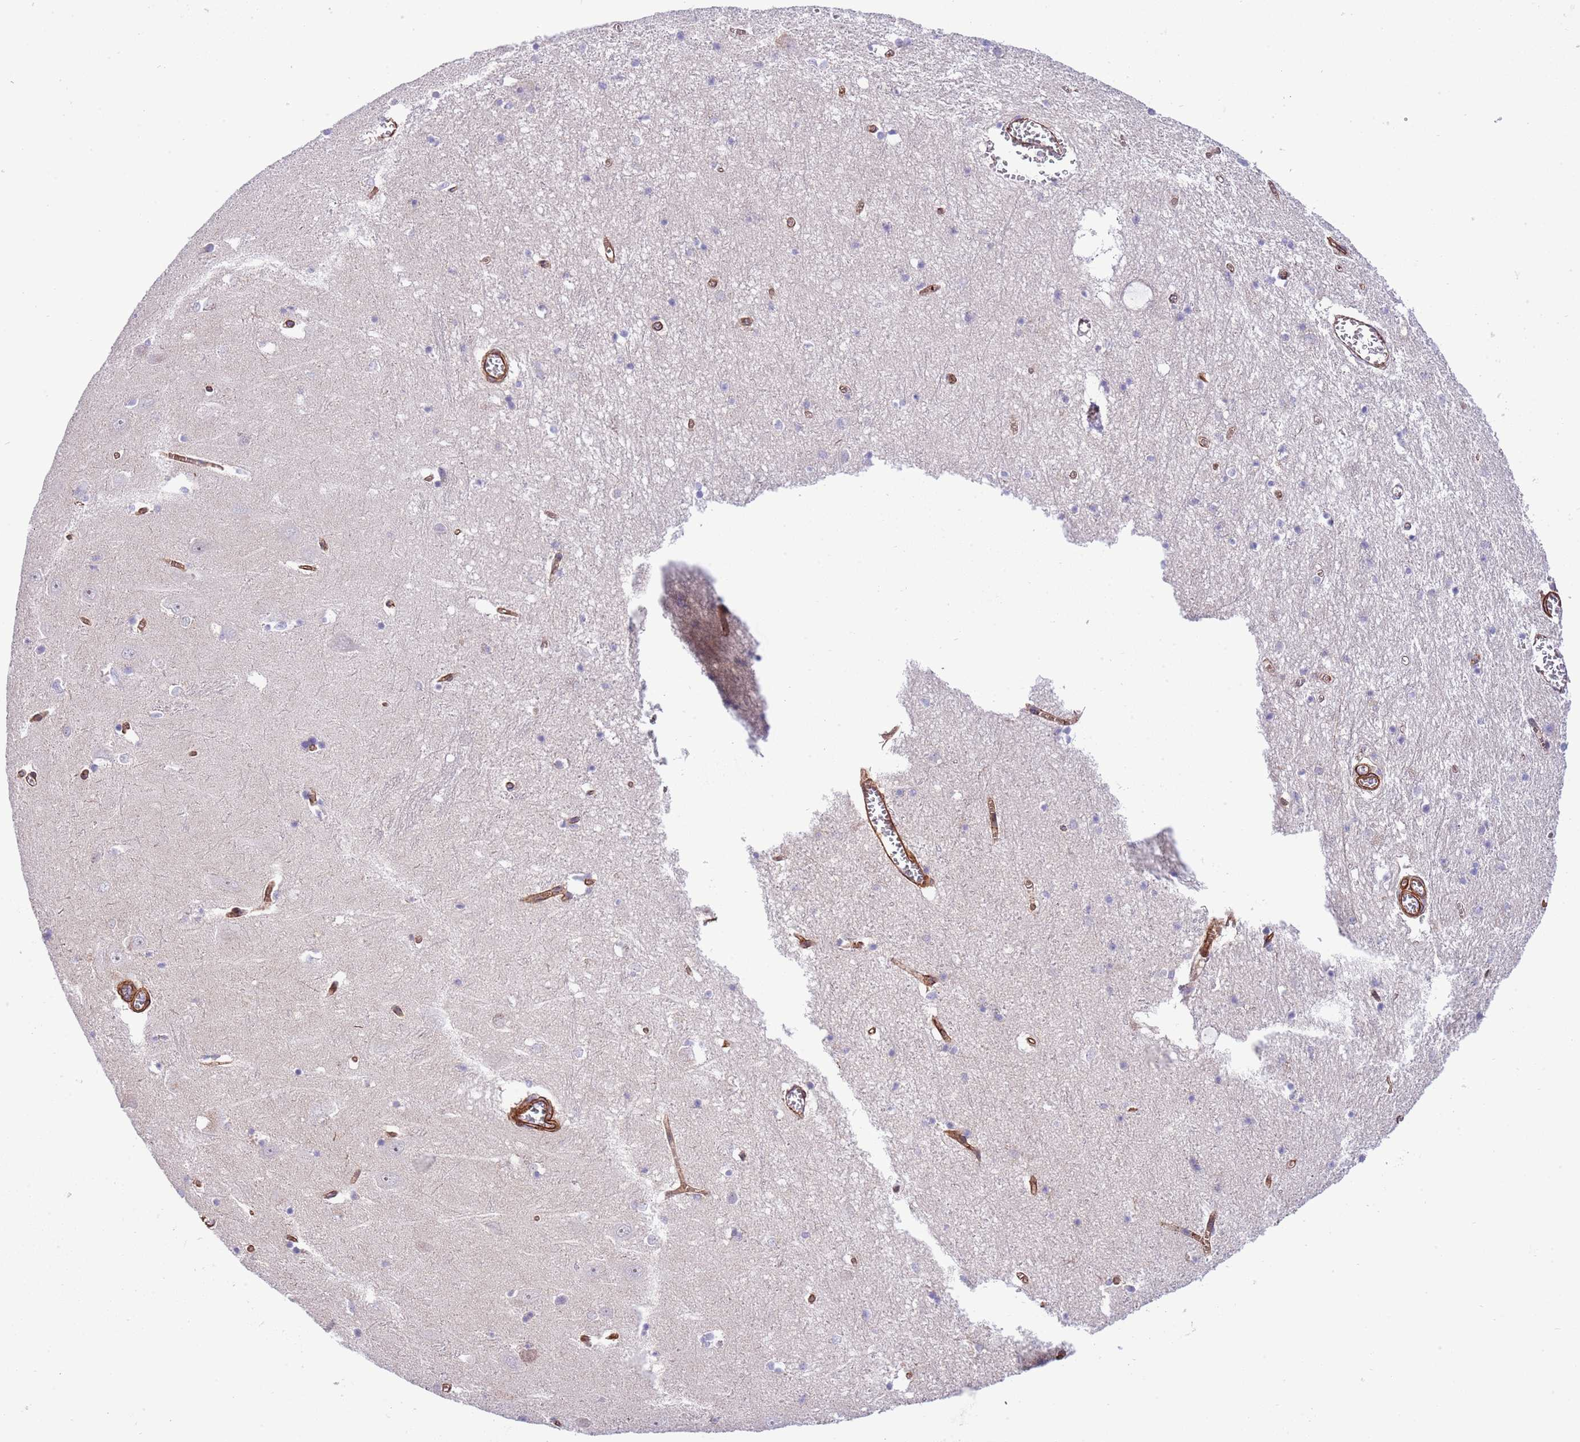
{"staining": {"intensity": "negative", "quantity": "none", "location": "none"}, "tissue": "hippocampus", "cell_type": "Glial cells", "image_type": "normal", "snomed": [{"axis": "morphology", "description": "Normal tissue, NOS"}, {"axis": "topography", "description": "Hippocampus"}], "caption": "High power microscopy image of an IHC micrograph of unremarkable hippocampus, revealing no significant positivity in glial cells.", "gene": "NEK3", "patient": {"sex": "male", "age": 70}}